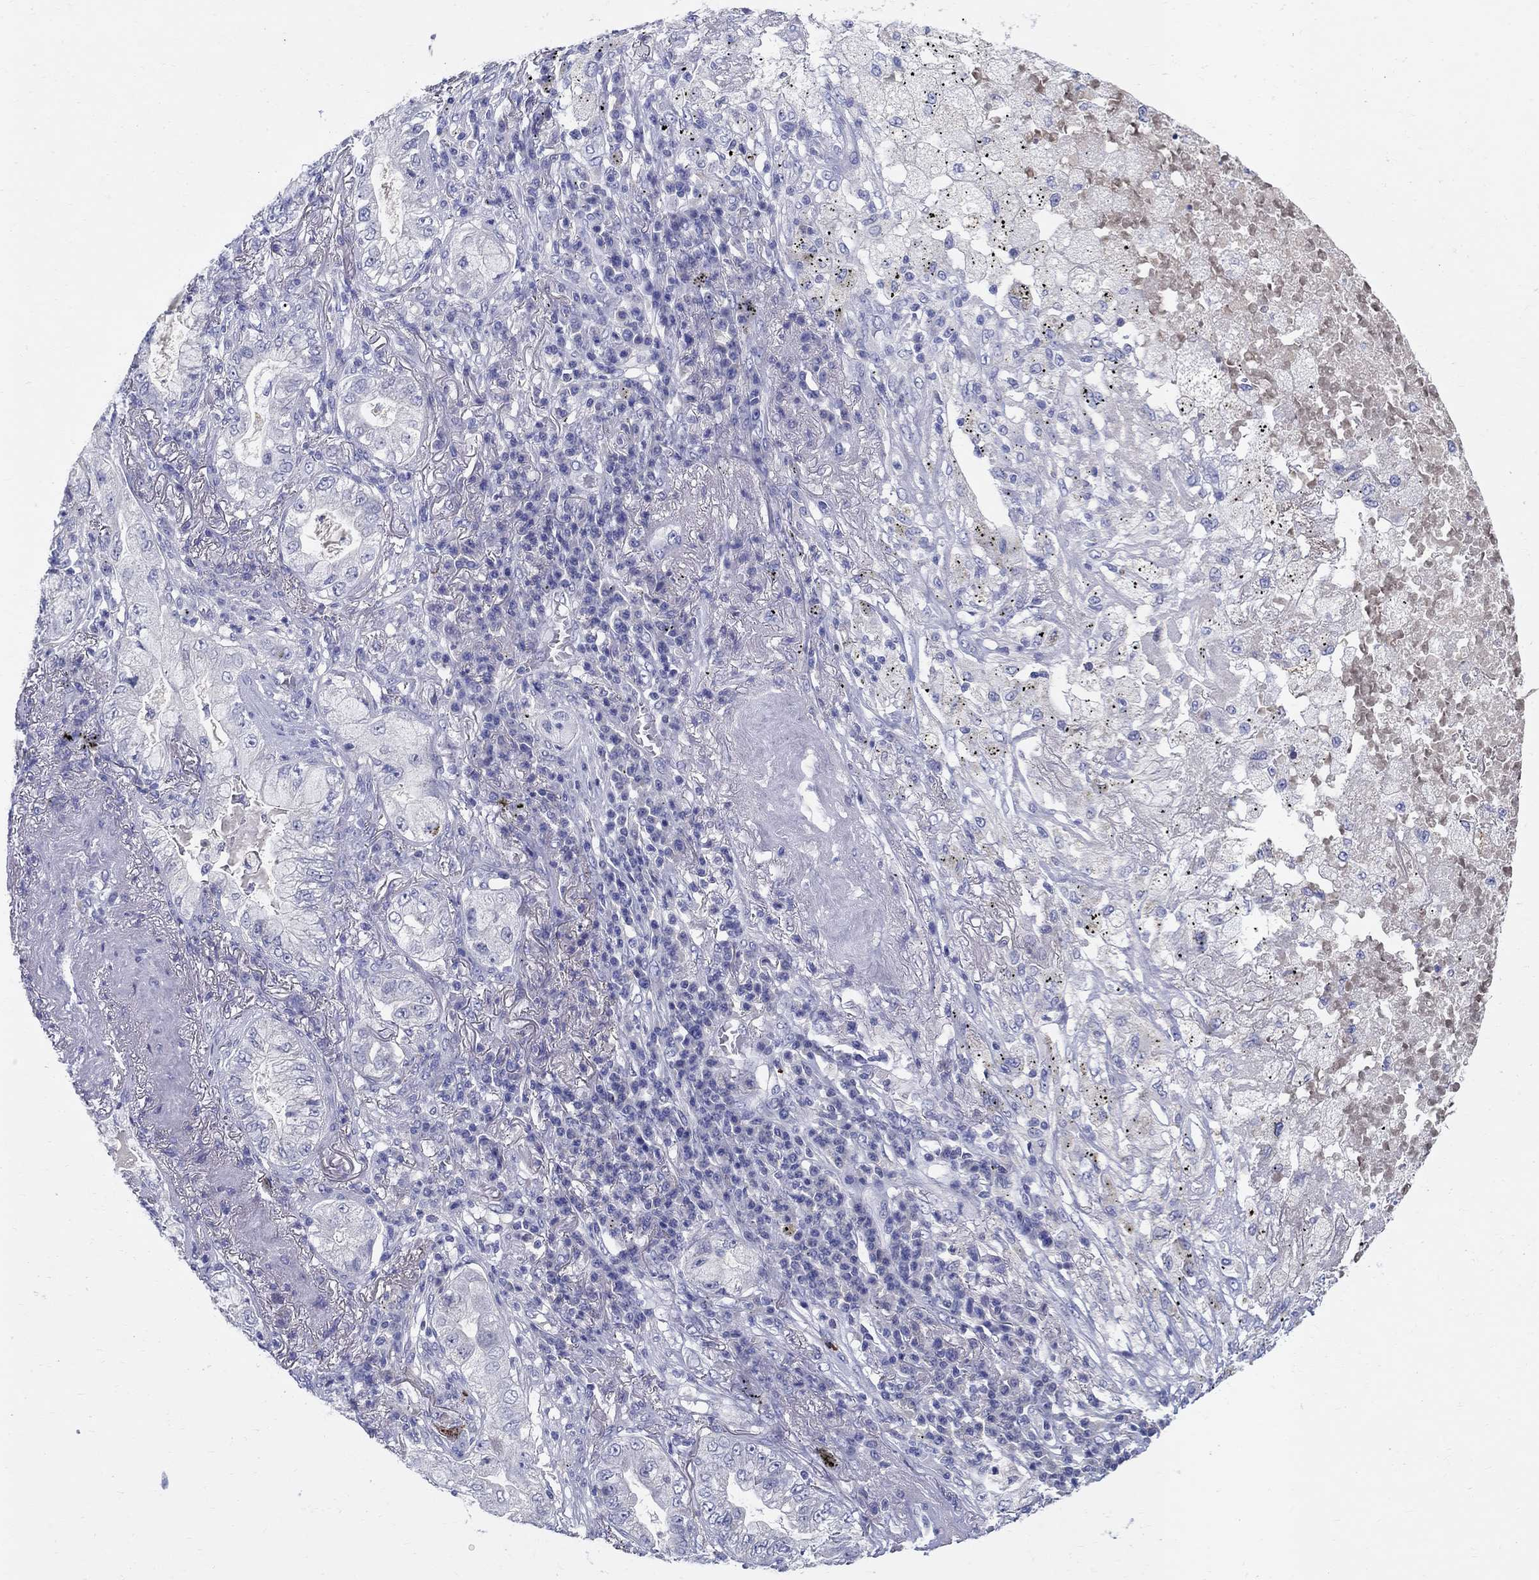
{"staining": {"intensity": "negative", "quantity": "none", "location": "none"}, "tissue": "lung cancer", "cell_type": "Tumor cells", "image_type": "cancer", "snomed": [{"axis": "morphology", "description": "Adenocarcinoma, NOS"}, {"axis": "topography", "description": "Lung"}], "caption": "This is a micrograph of IHC staining of lung cancer (adenocarcinoma), which shows no positivity in tumor cells. (Brightfield microscopy of DAB (3,3'-diaminobenzidine) immunohistochemistry at high magnification).", "gene": "CRYGD", "patient": {"sex": "female", "age": 73}}